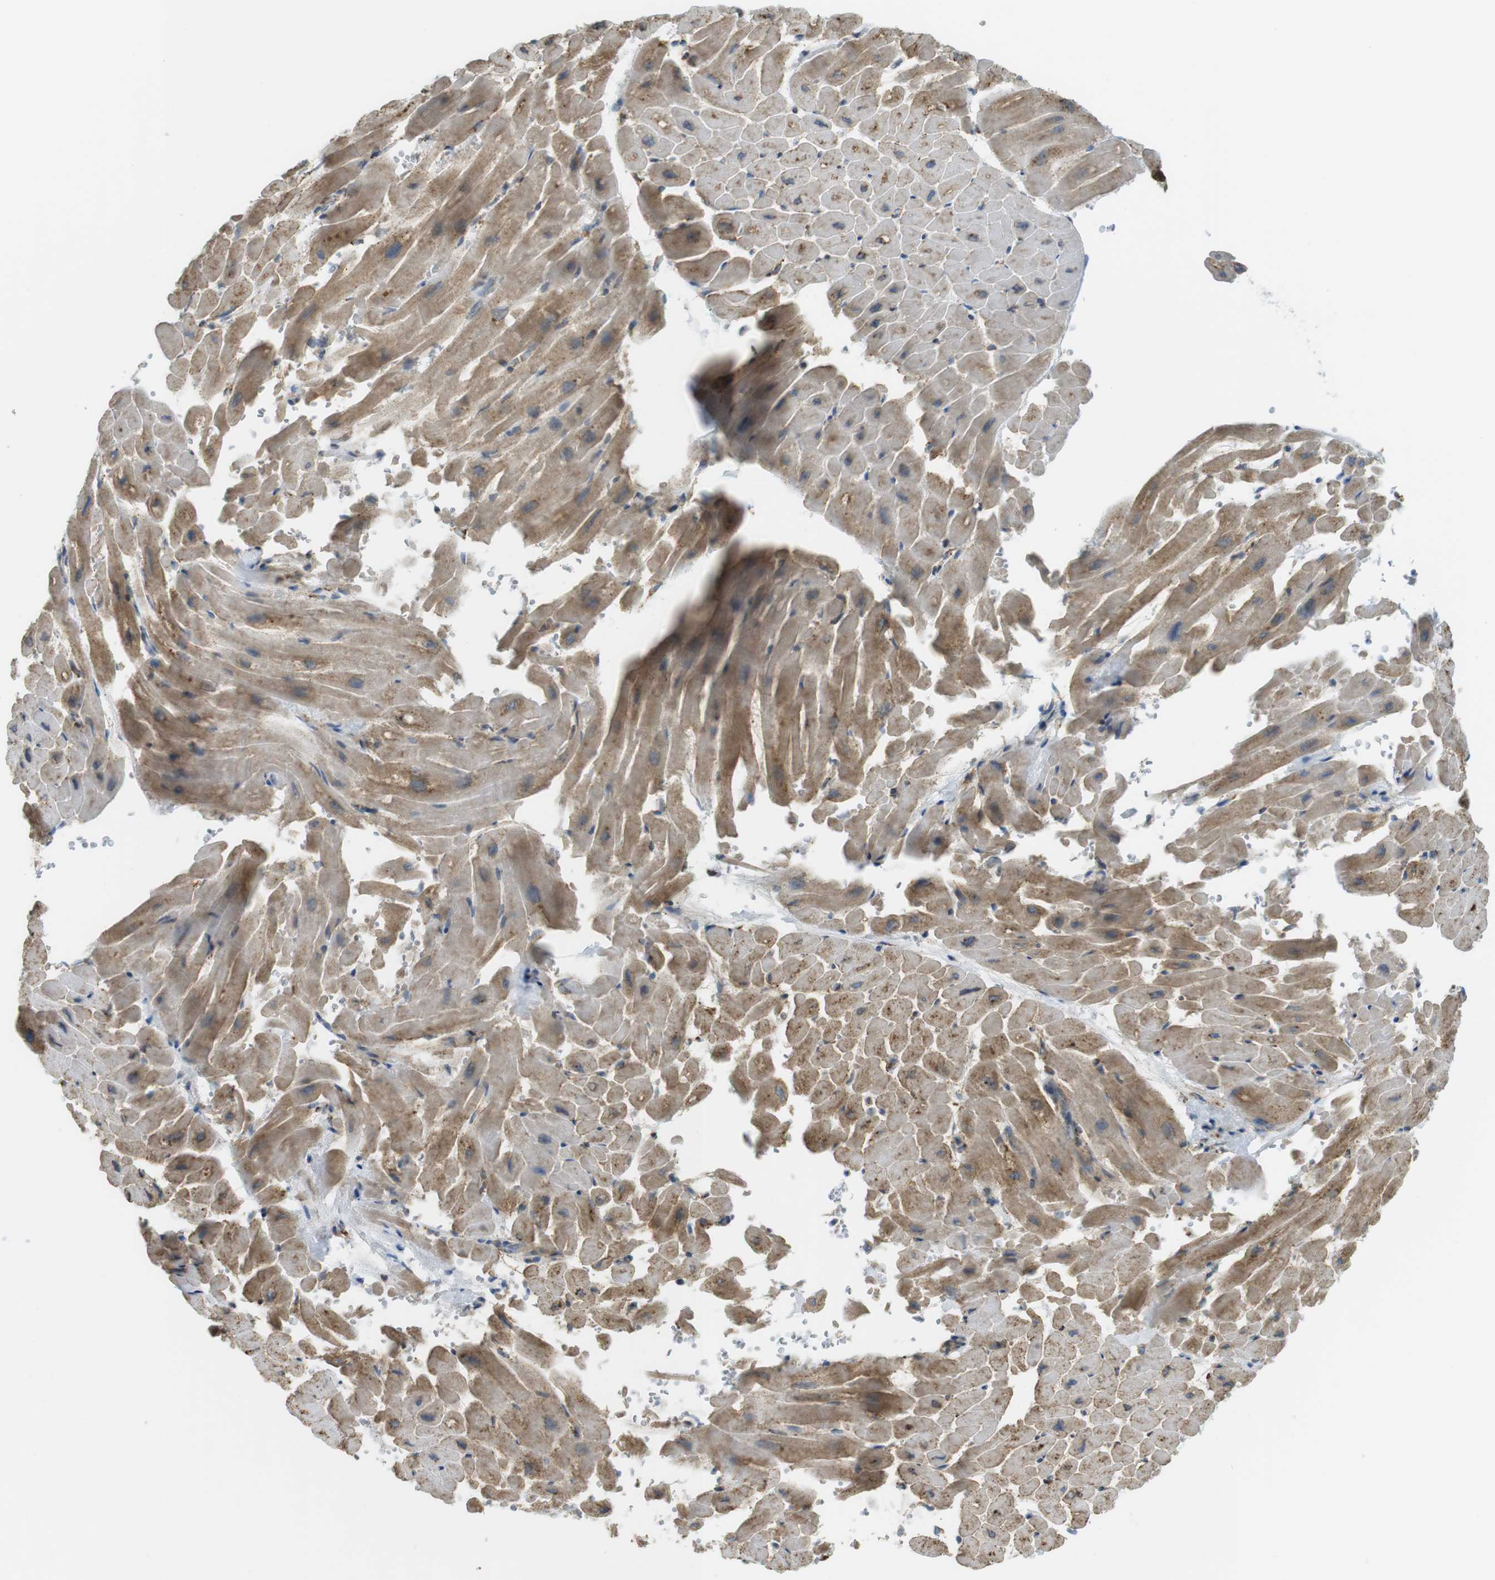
{"staining": {"intensity": "moderate", "quantity": "25%-75%", "location": "cytoplasmic/membranous"}, "tissue": "heart muscle", "cell_type": "Cardiomyocytes", "image_type": "normal", "snomed": [{"axis": "morphology", "description": "Normal tissue, NOS"}, {"axis": "topography", "description": "Heart"}], "caption": "Unremarkable heart muscle was stained to show a protein in brown. There is medium levels of moderate cytoplasmic/membranous expression in about 25%-75% of cardiomyocytes. Nuclei are stained in blue.", "gene": "MBOAT2", "patient": {"sex": "male", "age": 45}}